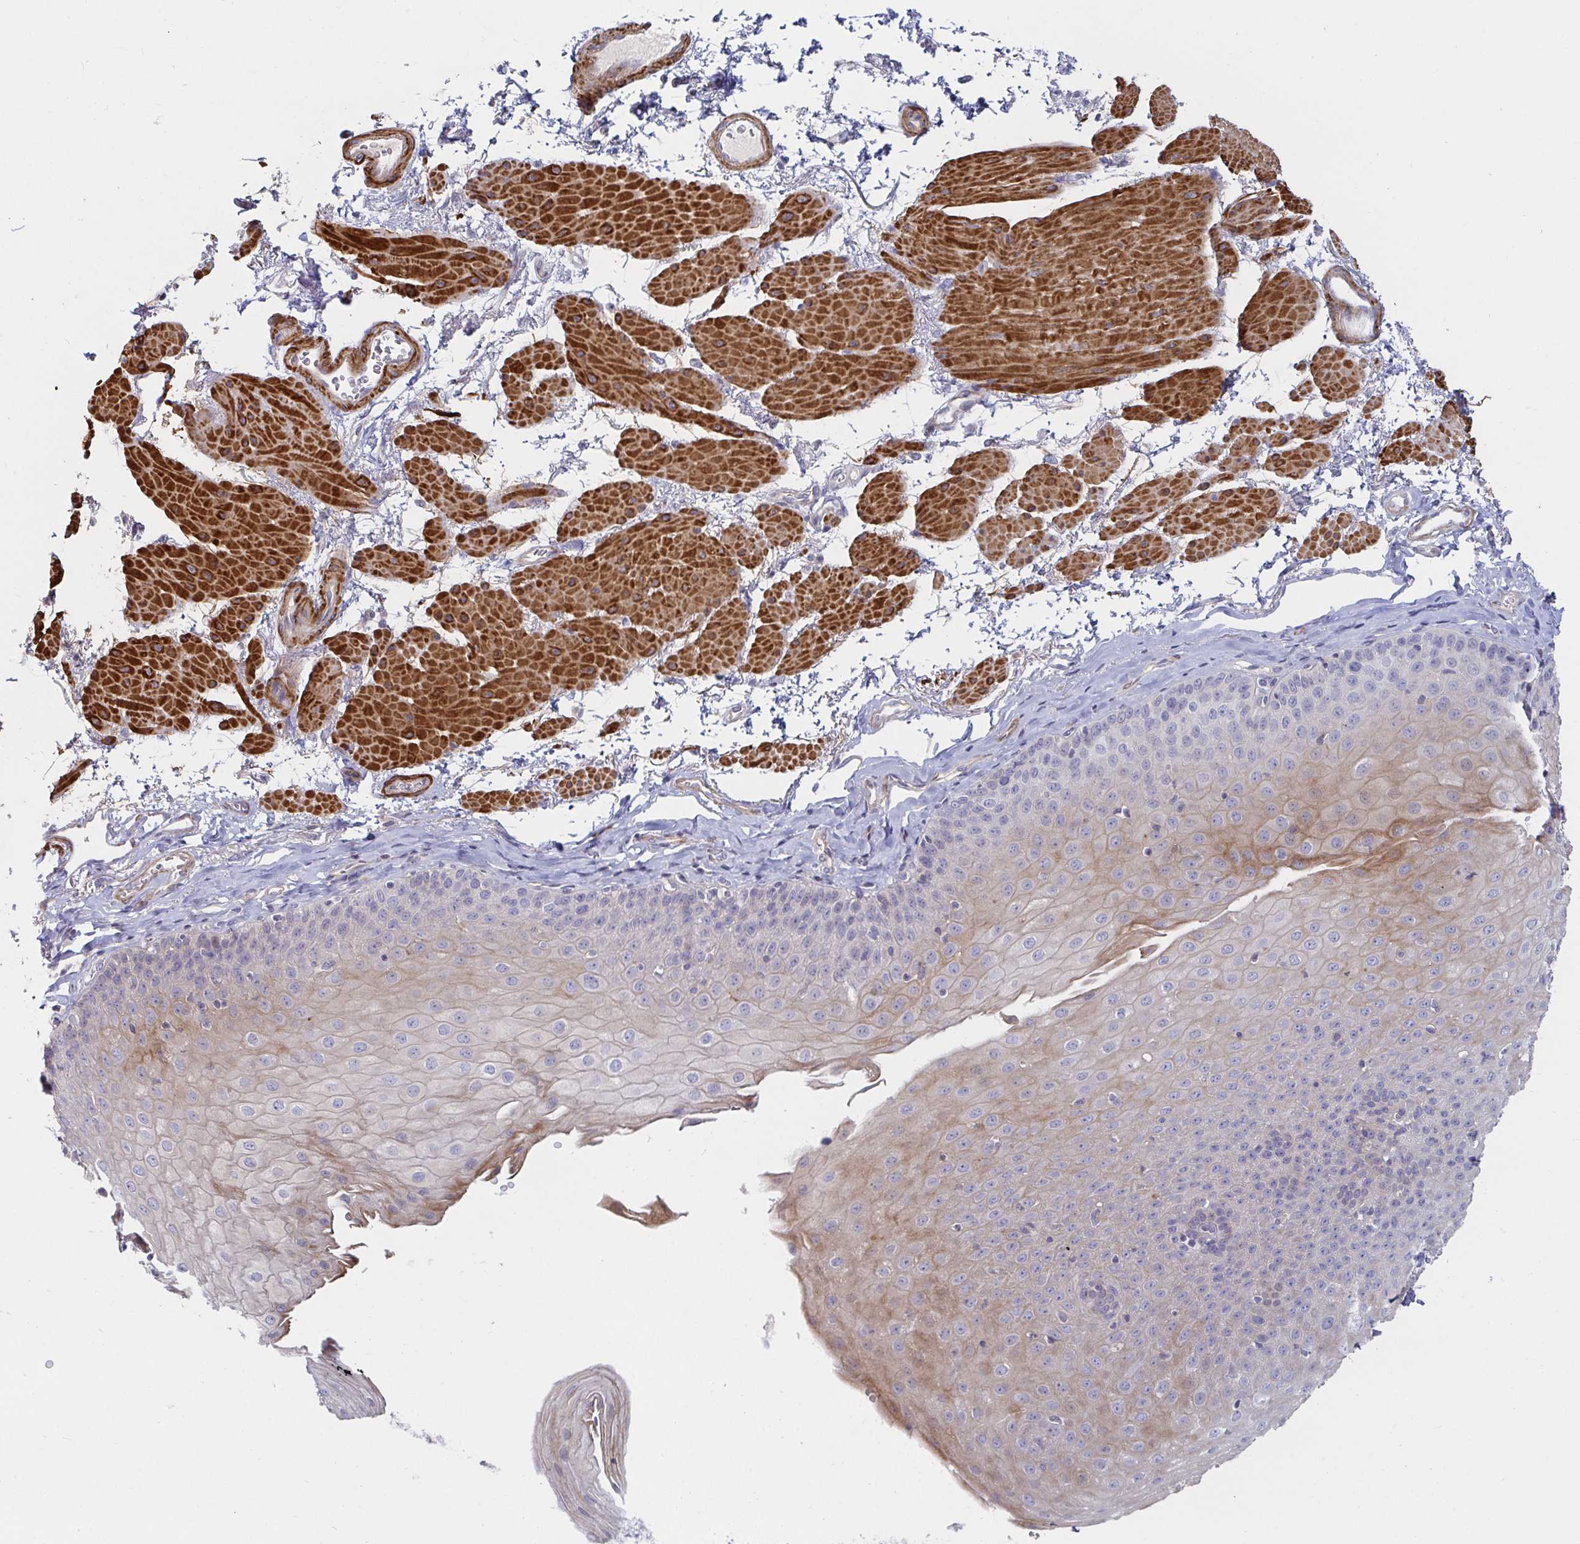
{"staining": {"intensity": "moderate", "quantity": "<25%", "location": "cytoplasmic/membranous"}, "tissue": "esophagus", "cell_type": "Squamous epithelial cells", "image_type": "normal", "snomed": [{"axis": "morphology", "description": "Normal tissue, NOS"}, {"axis": "topography", "description": "Esophagus"}], "caption": "High-power microscopy captured an IHC photomicrograph of unremarkable esophagus, revealing moderate cytoplasmic/membranous positivity in approximately <25% of squamous epithelial cells.", "gene": "SSH2", "patient": {"sex": "female", "age": 81}}